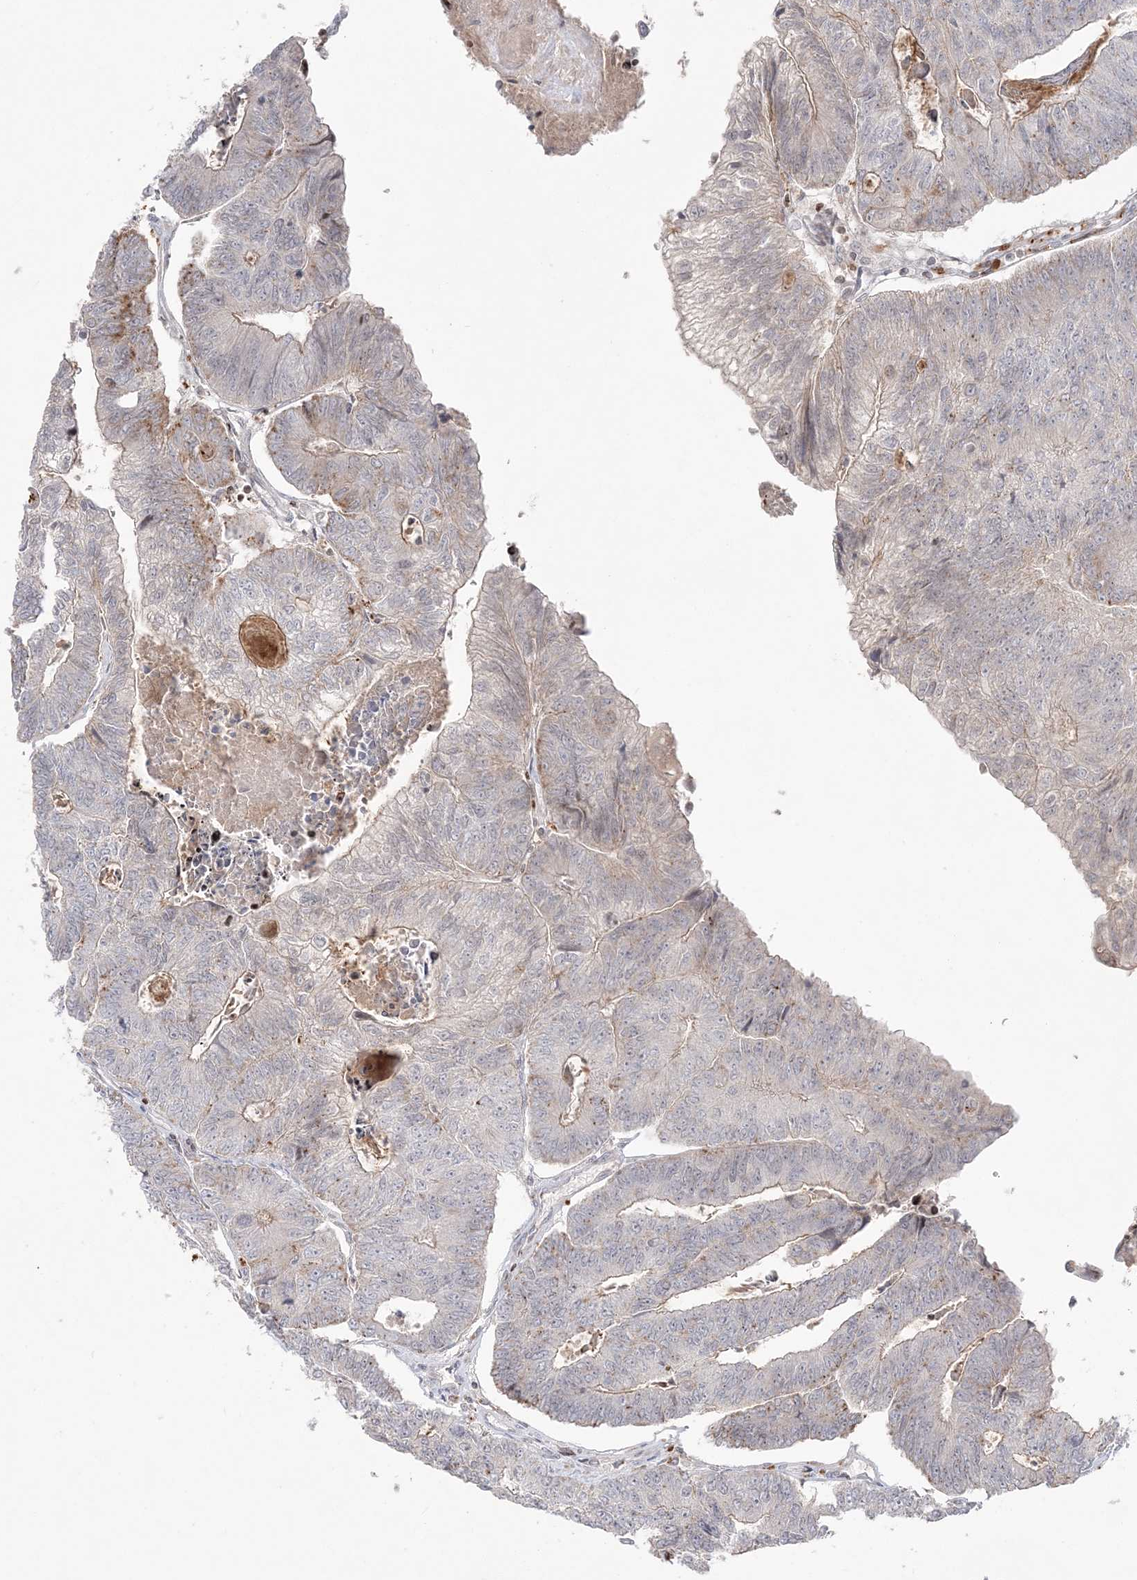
{"staining": {"intensity": "weak", "quantity": "<25%", "location": "cytoplasmic/membranous"}, "tissue": "colorectal cancer", "cell_type": "Tumor cells", "image_type": "cancer", "snomed": [{"axis": "morphology", "description": "Adenocarcinoma, NOS"}, {"axis": "topography", "description": "Colon"}], "caption": "Tumor cells show no significant protein expression in colorectal adenocarcinoma.", "gene": "SH3BP4", "patient": {"sex": "female", "age": 67}}